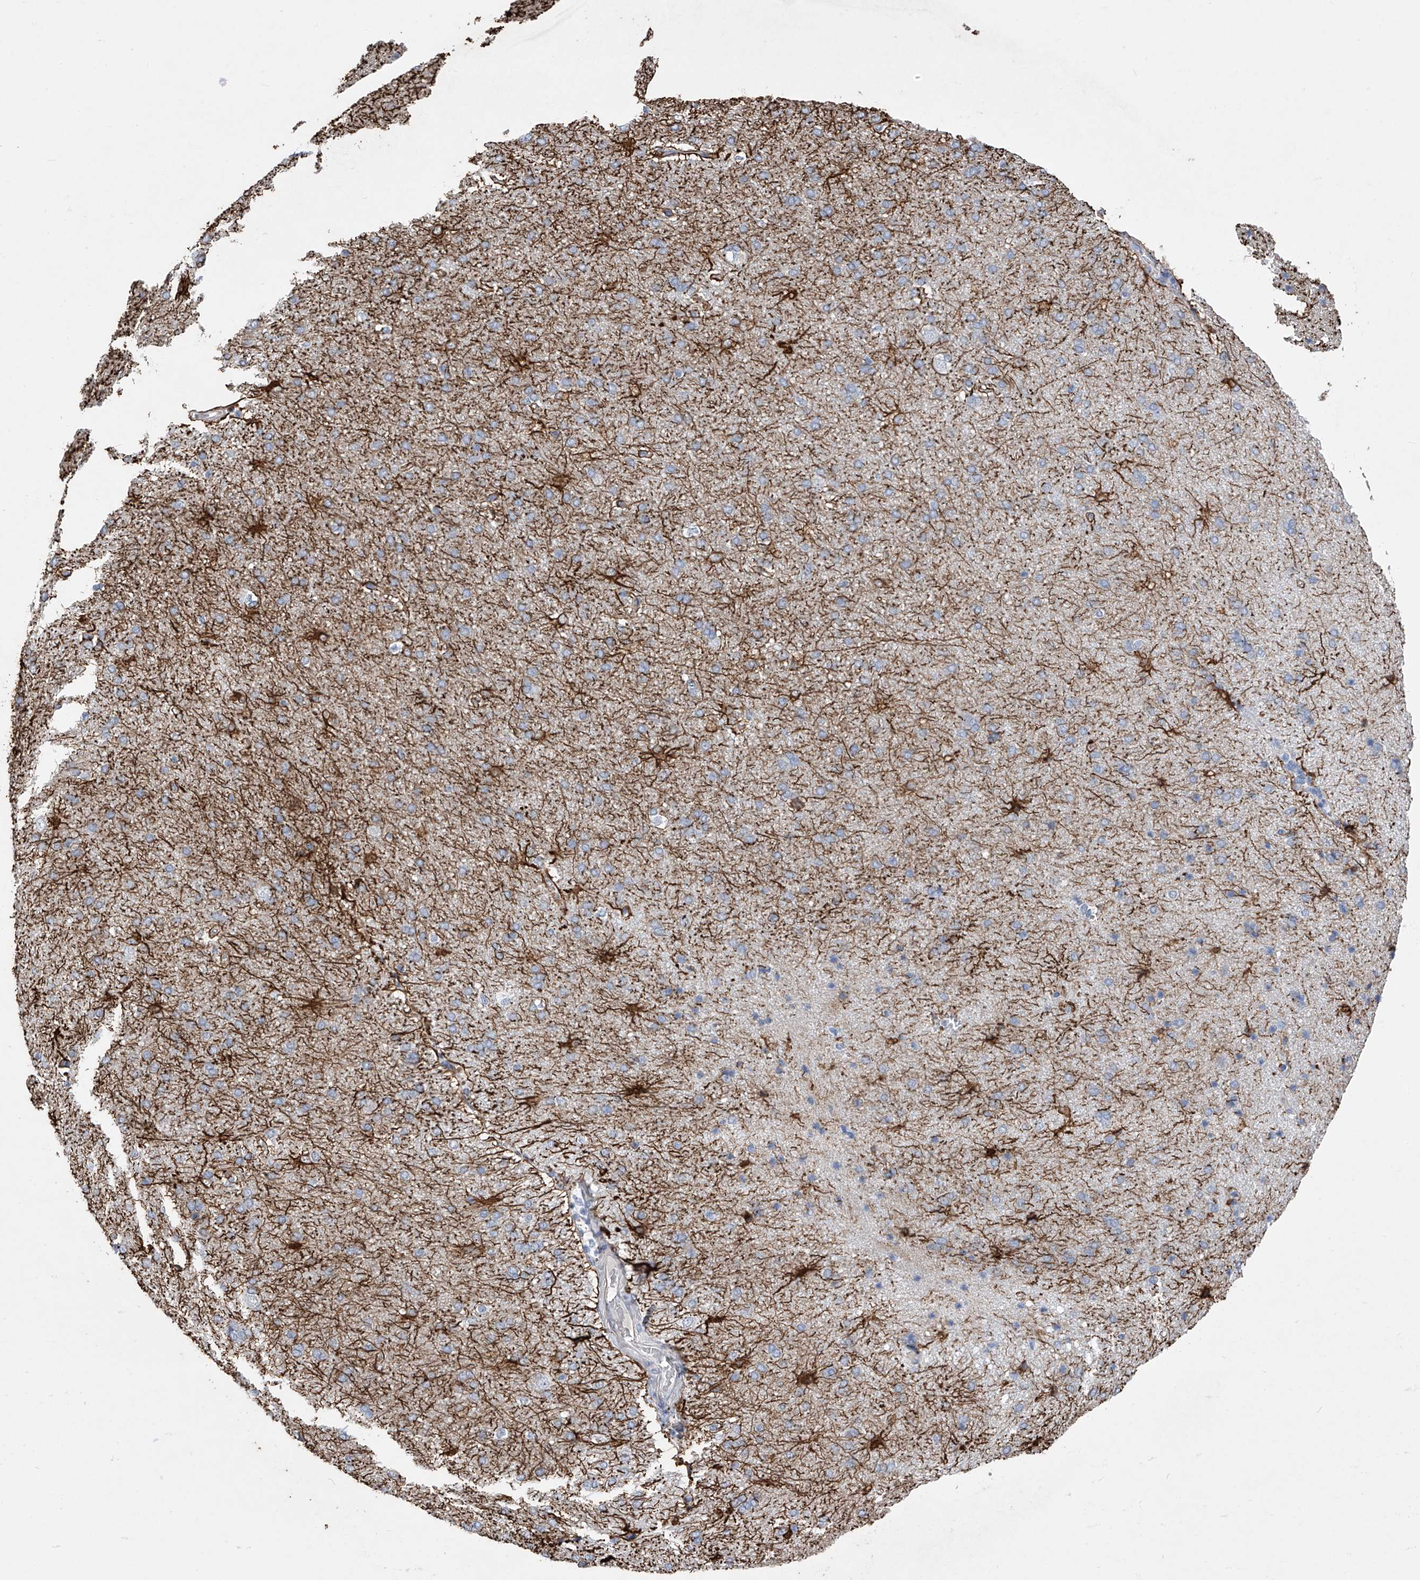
{"staining": {"intensity": "negative", "quantity": "none", "location": "none"}, "tissue": "cerebral cortex", "cell_type": "Endothelial cells", "image_type": "normal", "snomed": [{"axis": "morphology", "description": "Normal tissue, NOS"}, {"axis": "topography", "description": "Cerebral cortex"}], "caption": "Immunohistochemical staining of benign cerebral cortex reveals no significant positivity in endothelial cells.", "gene": "ADRA1A", "patient": {"sex": "male", "age": 62}}